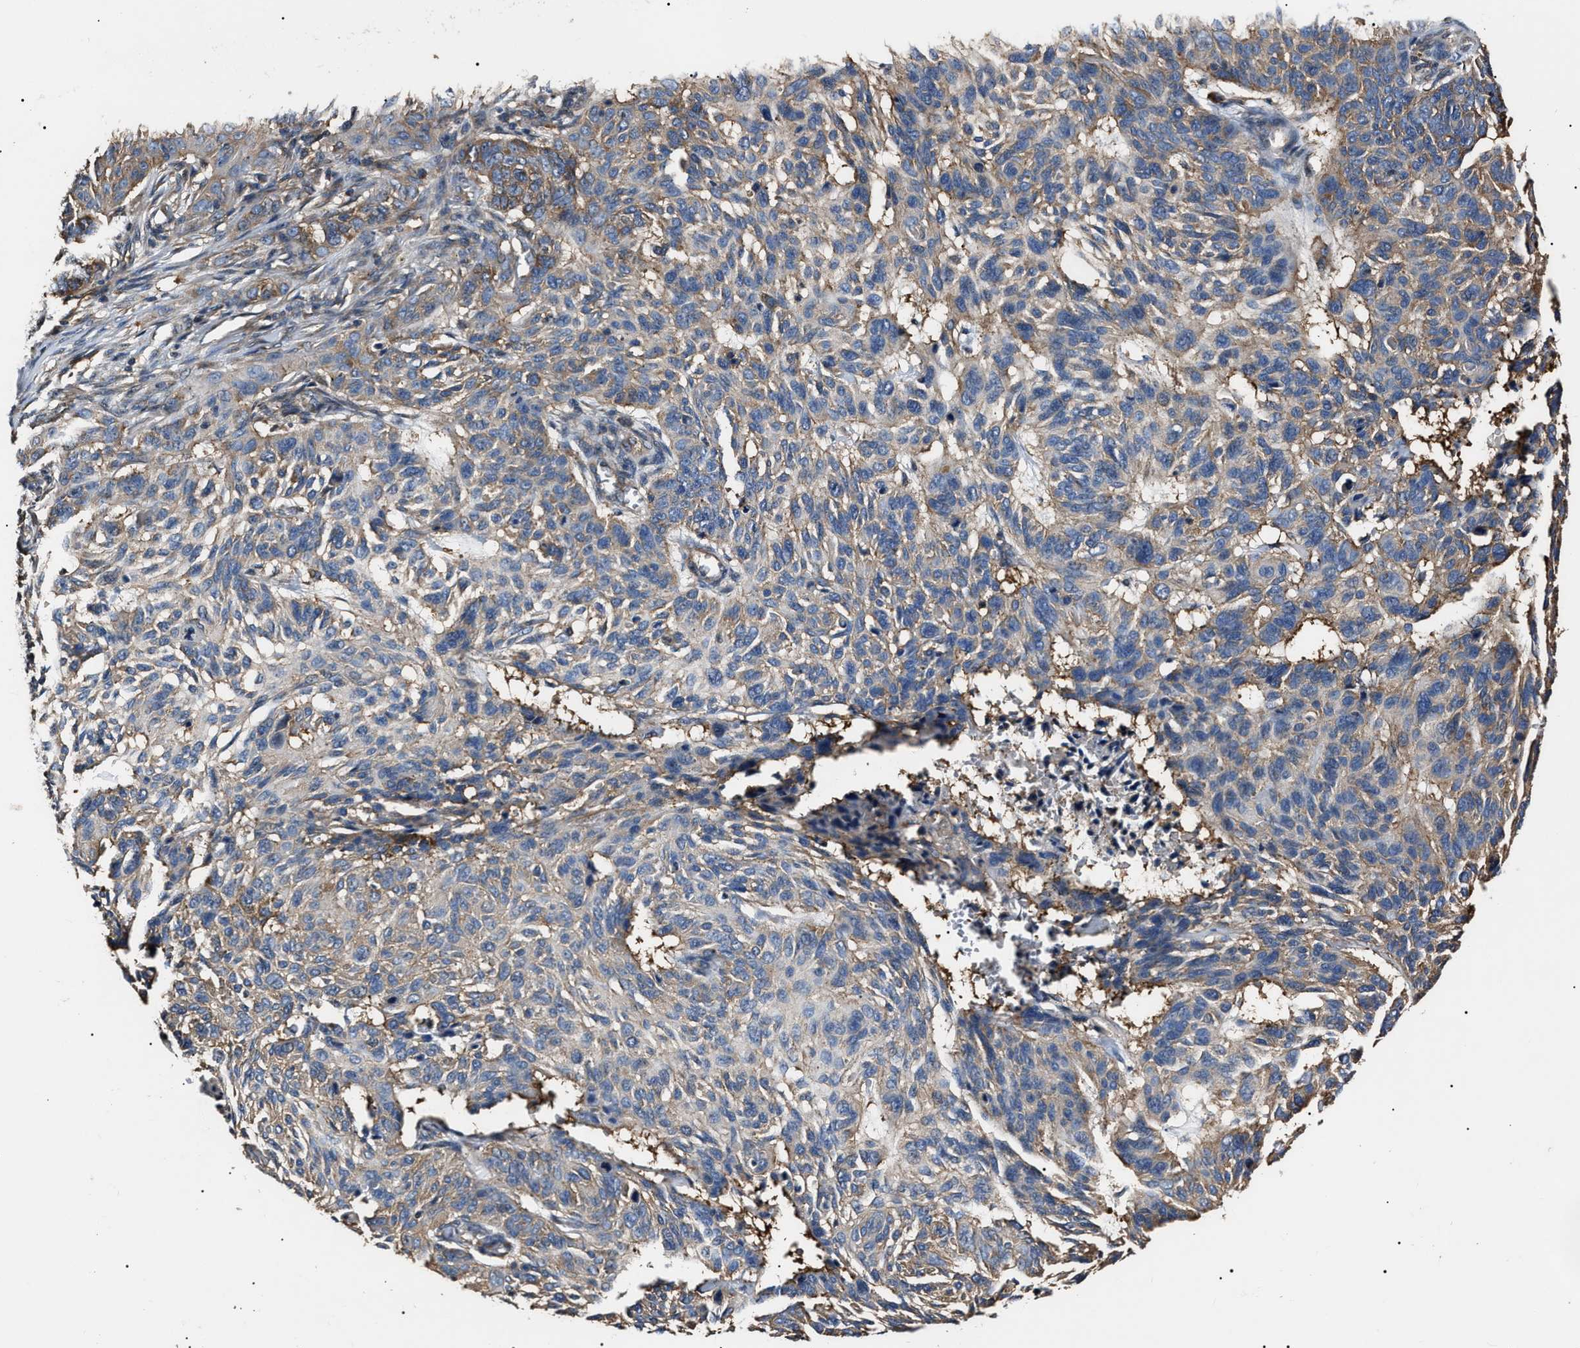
{"staining": {"intensity": "moderate", "quantity": "25%-75%", "location": "cytoplasmic/membranous"}, "tissue": "skin cancer", "cell_type": "Tumor cells", "image_type": "cancer", "snomed": [{"axis": "morphology", "description": "Basal cell carcinoma"}, {"axis": "topography", "description": "Skin"}], "caption": "Immunohistochemical staining of human skin cancer reveals medium levels of moderate cytoplasmic/membranous expression in about 25%-75% of tumor cells.", "gene": "CCT8", "patient": {"sex": "male", "age": 85}}